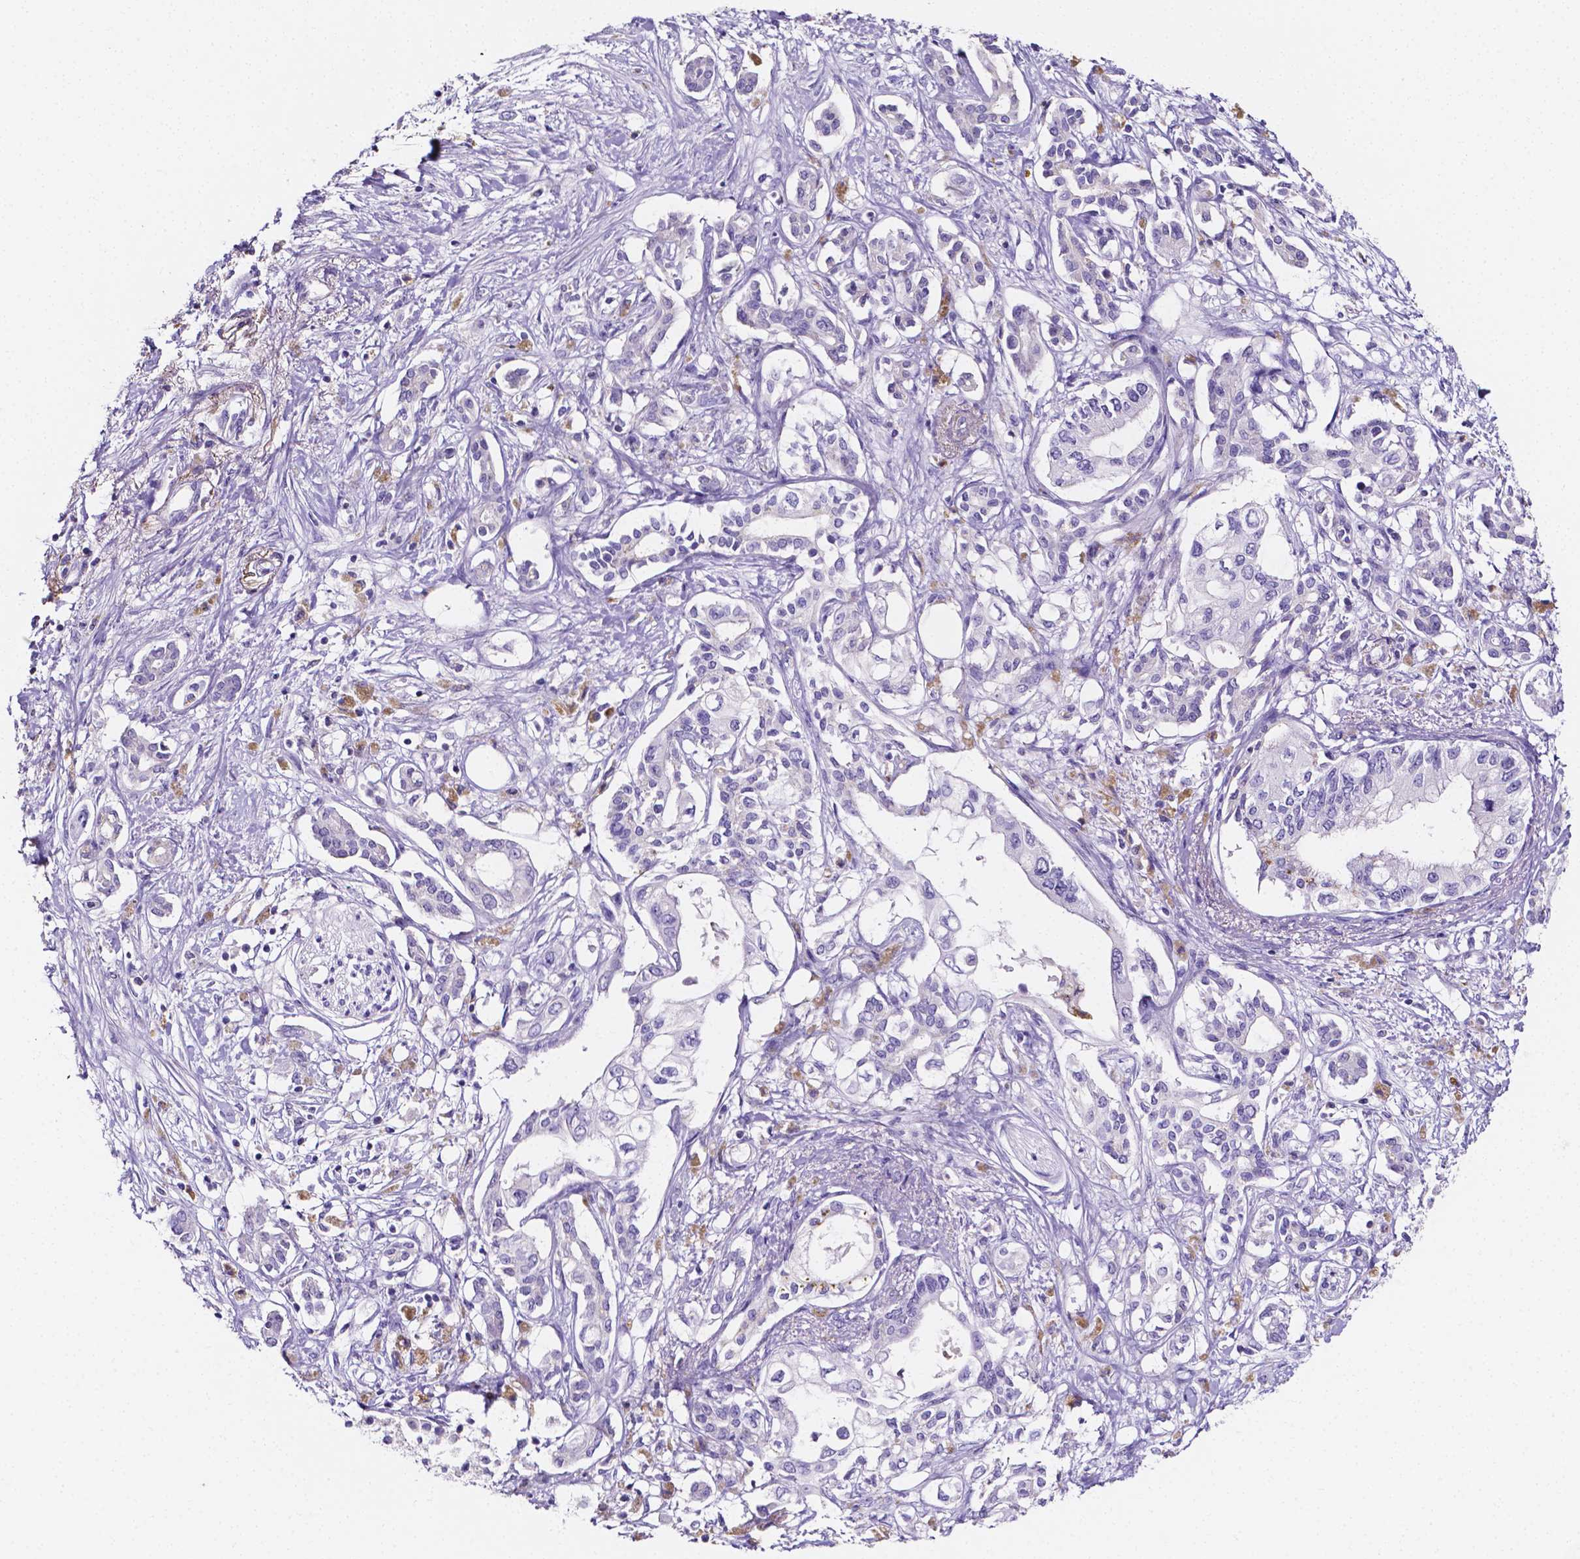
{"staining": {"intensity": "negative", "quantity": "none", "location": "none"}, "tissue": "pancreatic cancer", "cell_type": "Tumor cells", "image_type": "cancer", "snomed": [{"axis": "morphology", "description": "Adenocarcinoma, NOS"}, {"axis": "topography", "description": "Pancreas"}], "caption": "Tumor cells show no significant protein staining in pancreatic cancer.", "gene": "NRGN", "patient": {"sex": "female", "age": 63}}